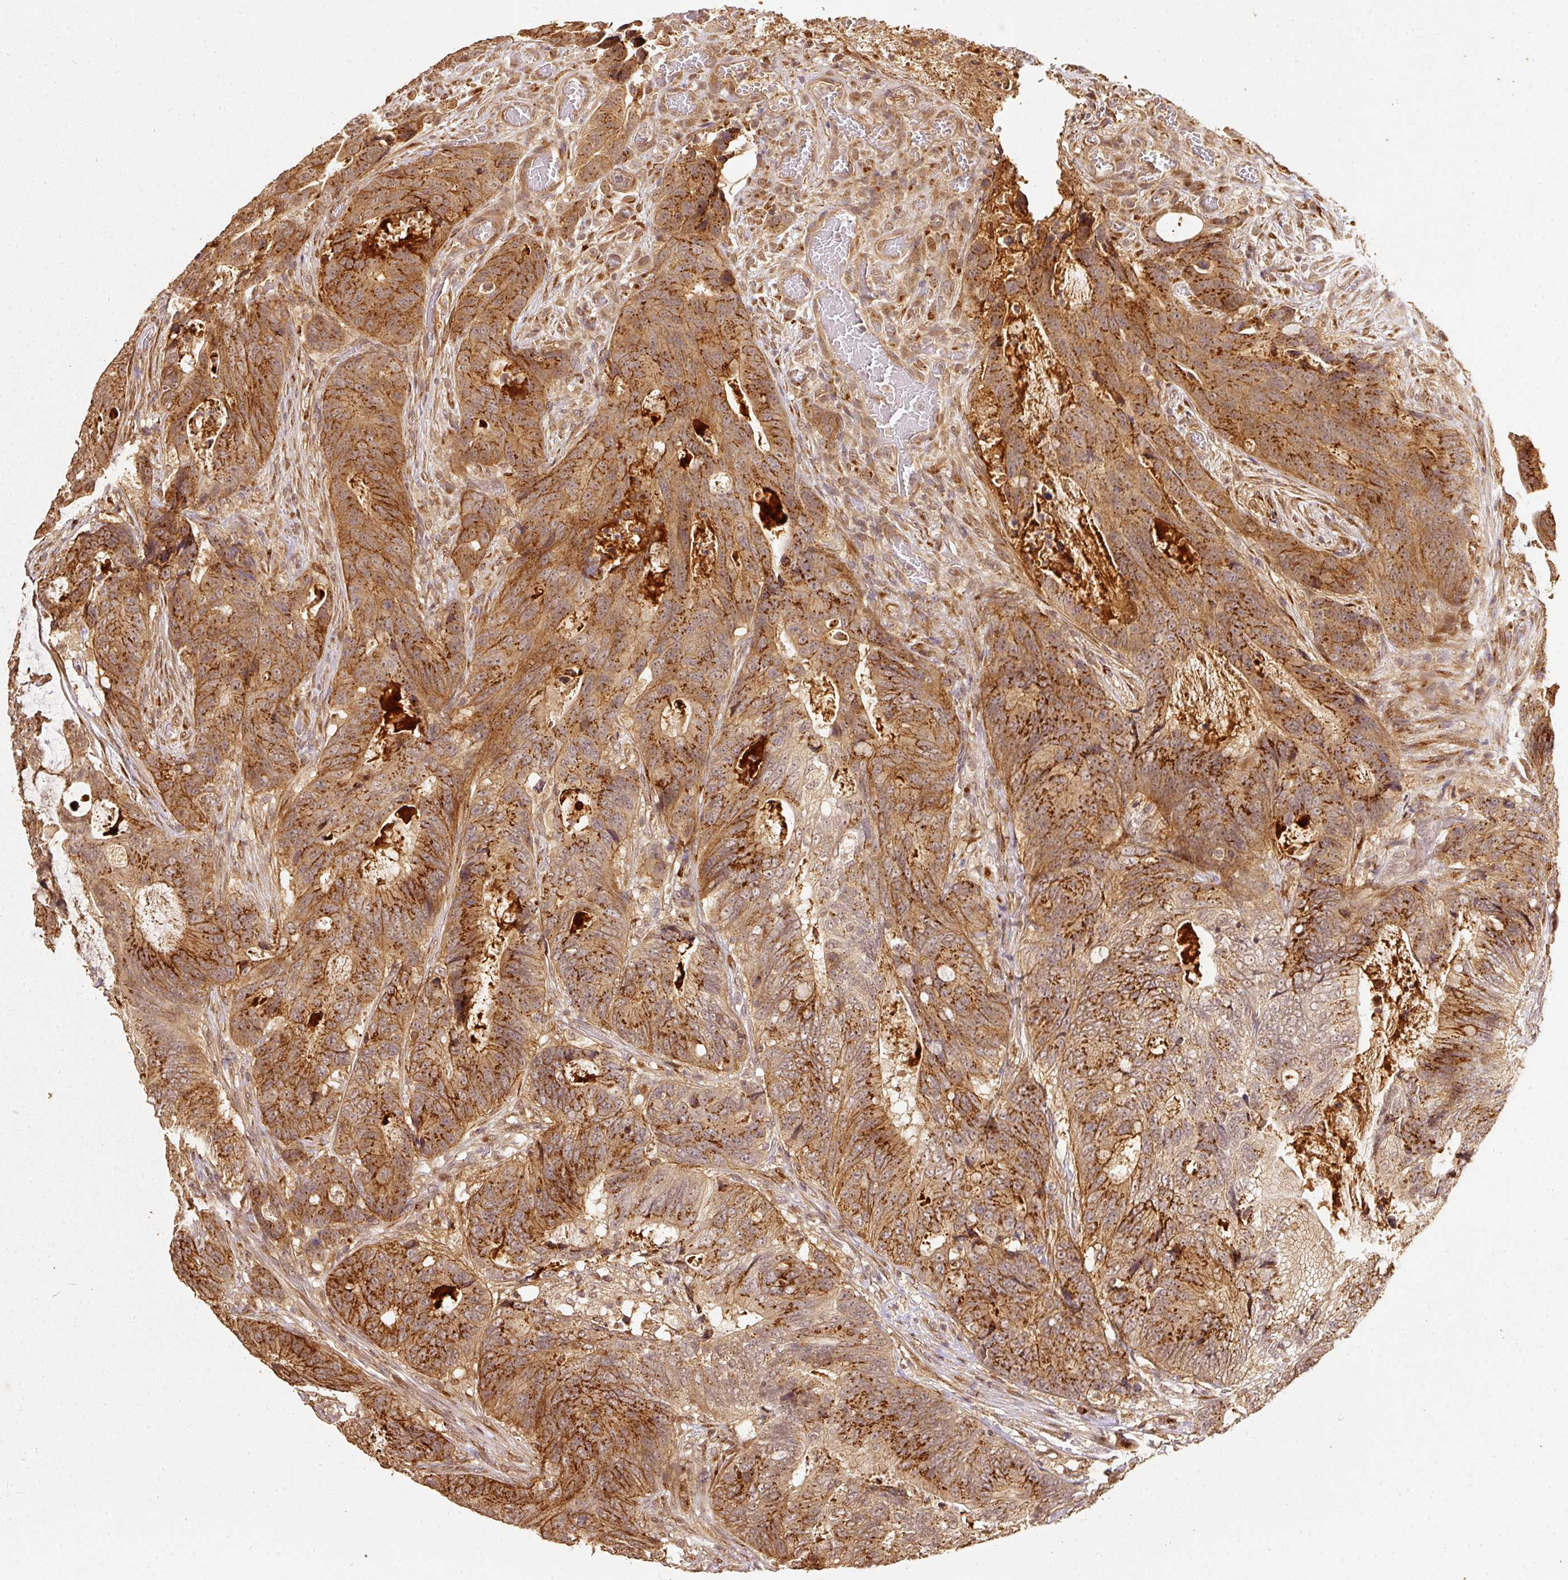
{"staining": {"intensity": "moderate", "quantity": ">75%", "location": "cytoplasmic/membranous"}, "tissue": "colorectal cancer", "cell_type": "Tumor cells", "image_type": "cancer", "snomed": [{"axis": "morphology", "description": "Adenocarcinoma, NOS"}, {"axis": "topography", "description": "Colon"}], "caption": "High-magnification brightfield microscopy of colorectal adenocarcinoma stained with DAB (brown) and counterstained with hematoxylin (blue). tumor cells exhibit moderate cytoplasmic/membranous expression is identified in about>75% of cells. The staining was performed using DAB to visualize the protein expression in brown, while the nuclei were stained in blue with hematoxylin (Magnification: 20x).", "gene": "FUT8", "patient": {"sex": "female", "age": 82}}